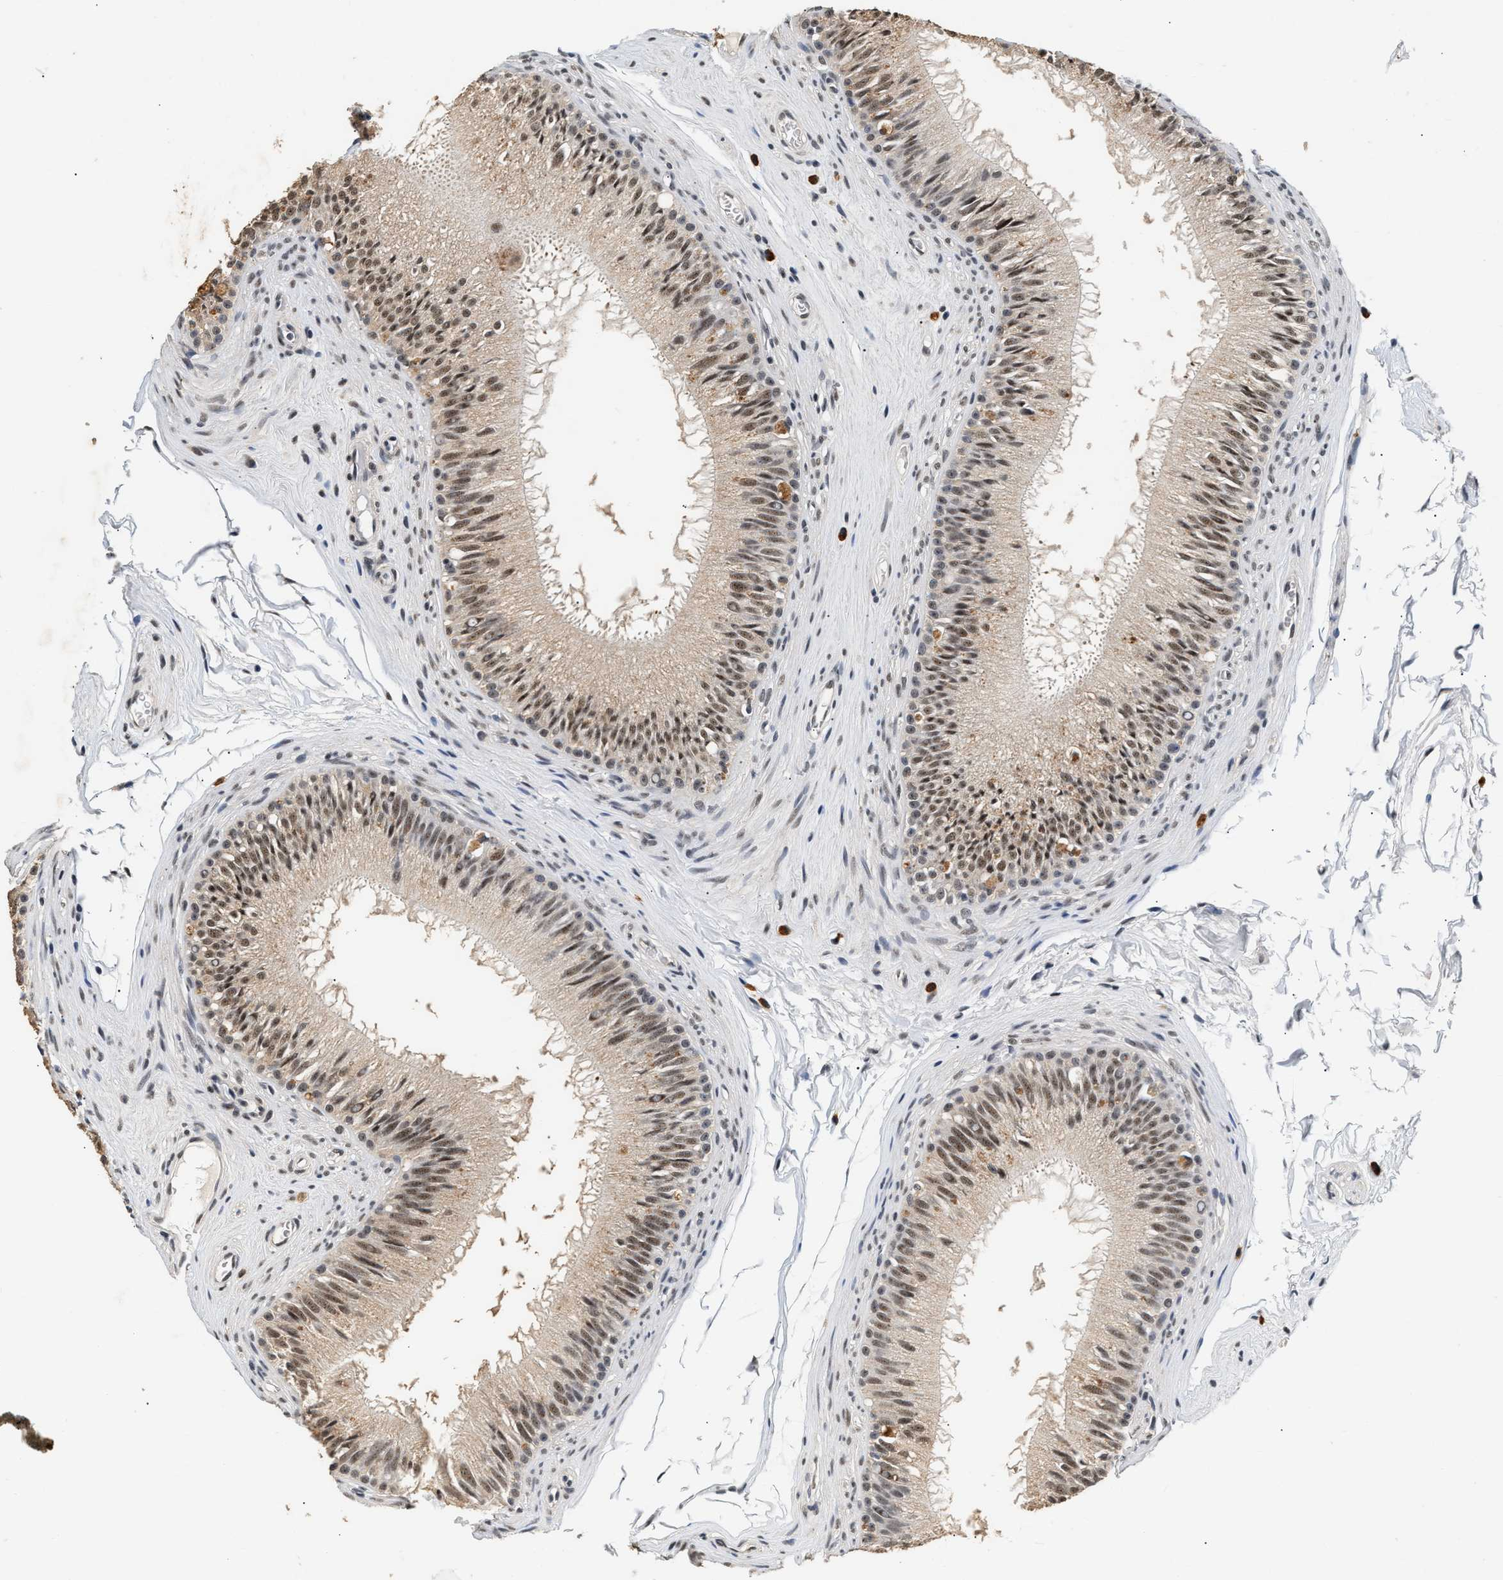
{"staining": {"intensity": "weak", "quantity": ">75%", "location": "nuclear"}, "tissue": "epididymis", "cell_type": "Glandular cells", "image_type": "normal", "snomed": [{"axis": "morphology", "description": "Normal tissue, NOS"}, {"axis": "topography", "description": "Testis"}, {"axis": "topography", "description": "Epididymis"}], "caption": "DAB immunohistochemical staining of unremarkable human epididymis reveals weak nuclear protein positivity in approximately >75% of glandular cells. (IHC, brightfield microscopy, high magnification).", "gene": "THOC1", "patient": {"sex": "male", "age": 36}}